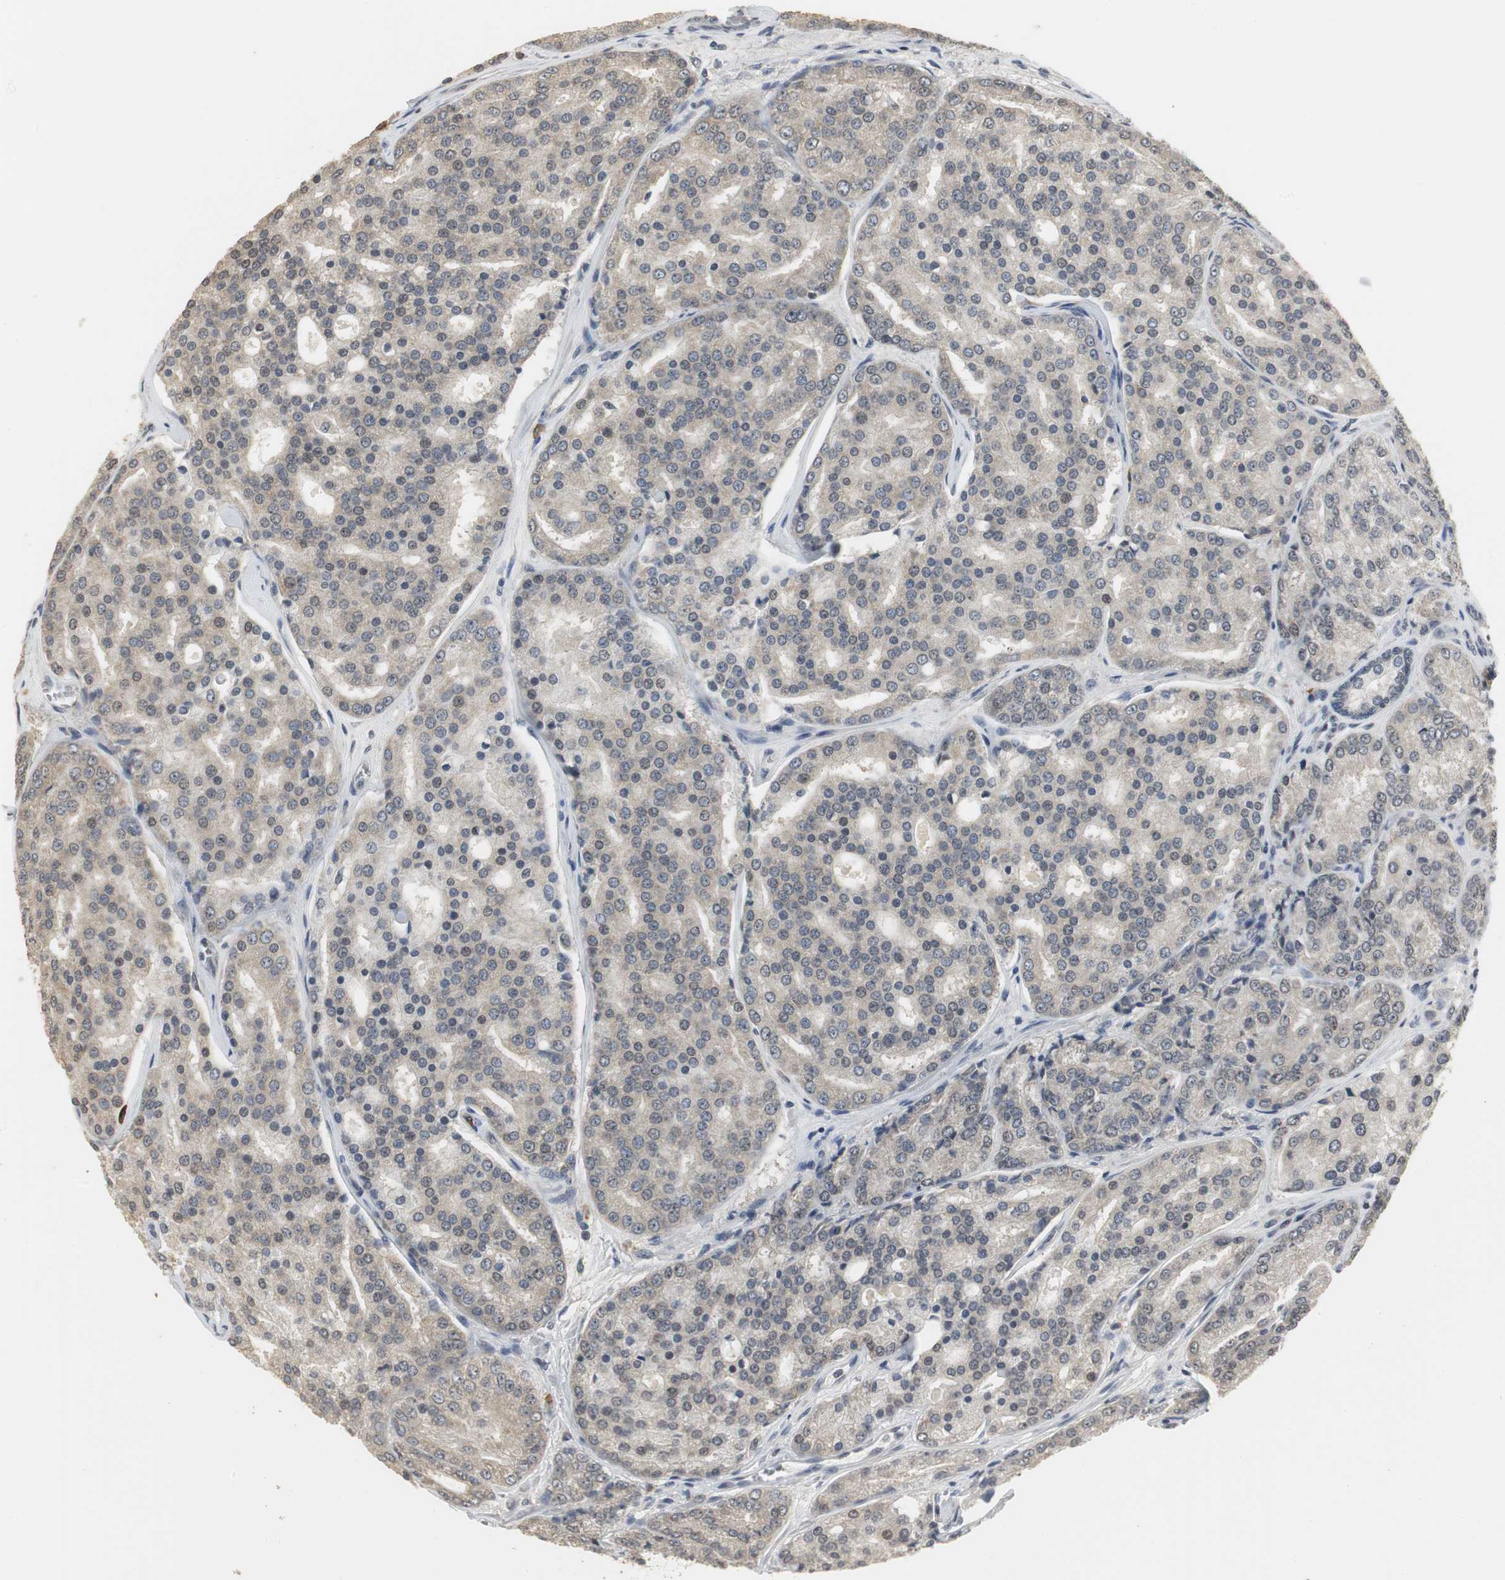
{"staining": {"intensity": "weak", "quantity": "25%-75%", "location": "cytoplasmic/membranous"}, "tissue": "prostate cancer", "cell_type": "Tumor cells", "image_type": "cancer", "snomed": [{"axis": "morphology", "description": "Adenocarcinoma, High grade"}, {"axis": "topography", "description": "Prostate"}], "caption": "An image of adenocarcinoma (high-grade) (prostate) stained for a protein reveals weak cytoplasmic/membranous brown staining in tumor cells.", "gene": "ELOA", "patient": {"sex": "male", "age": 64}}